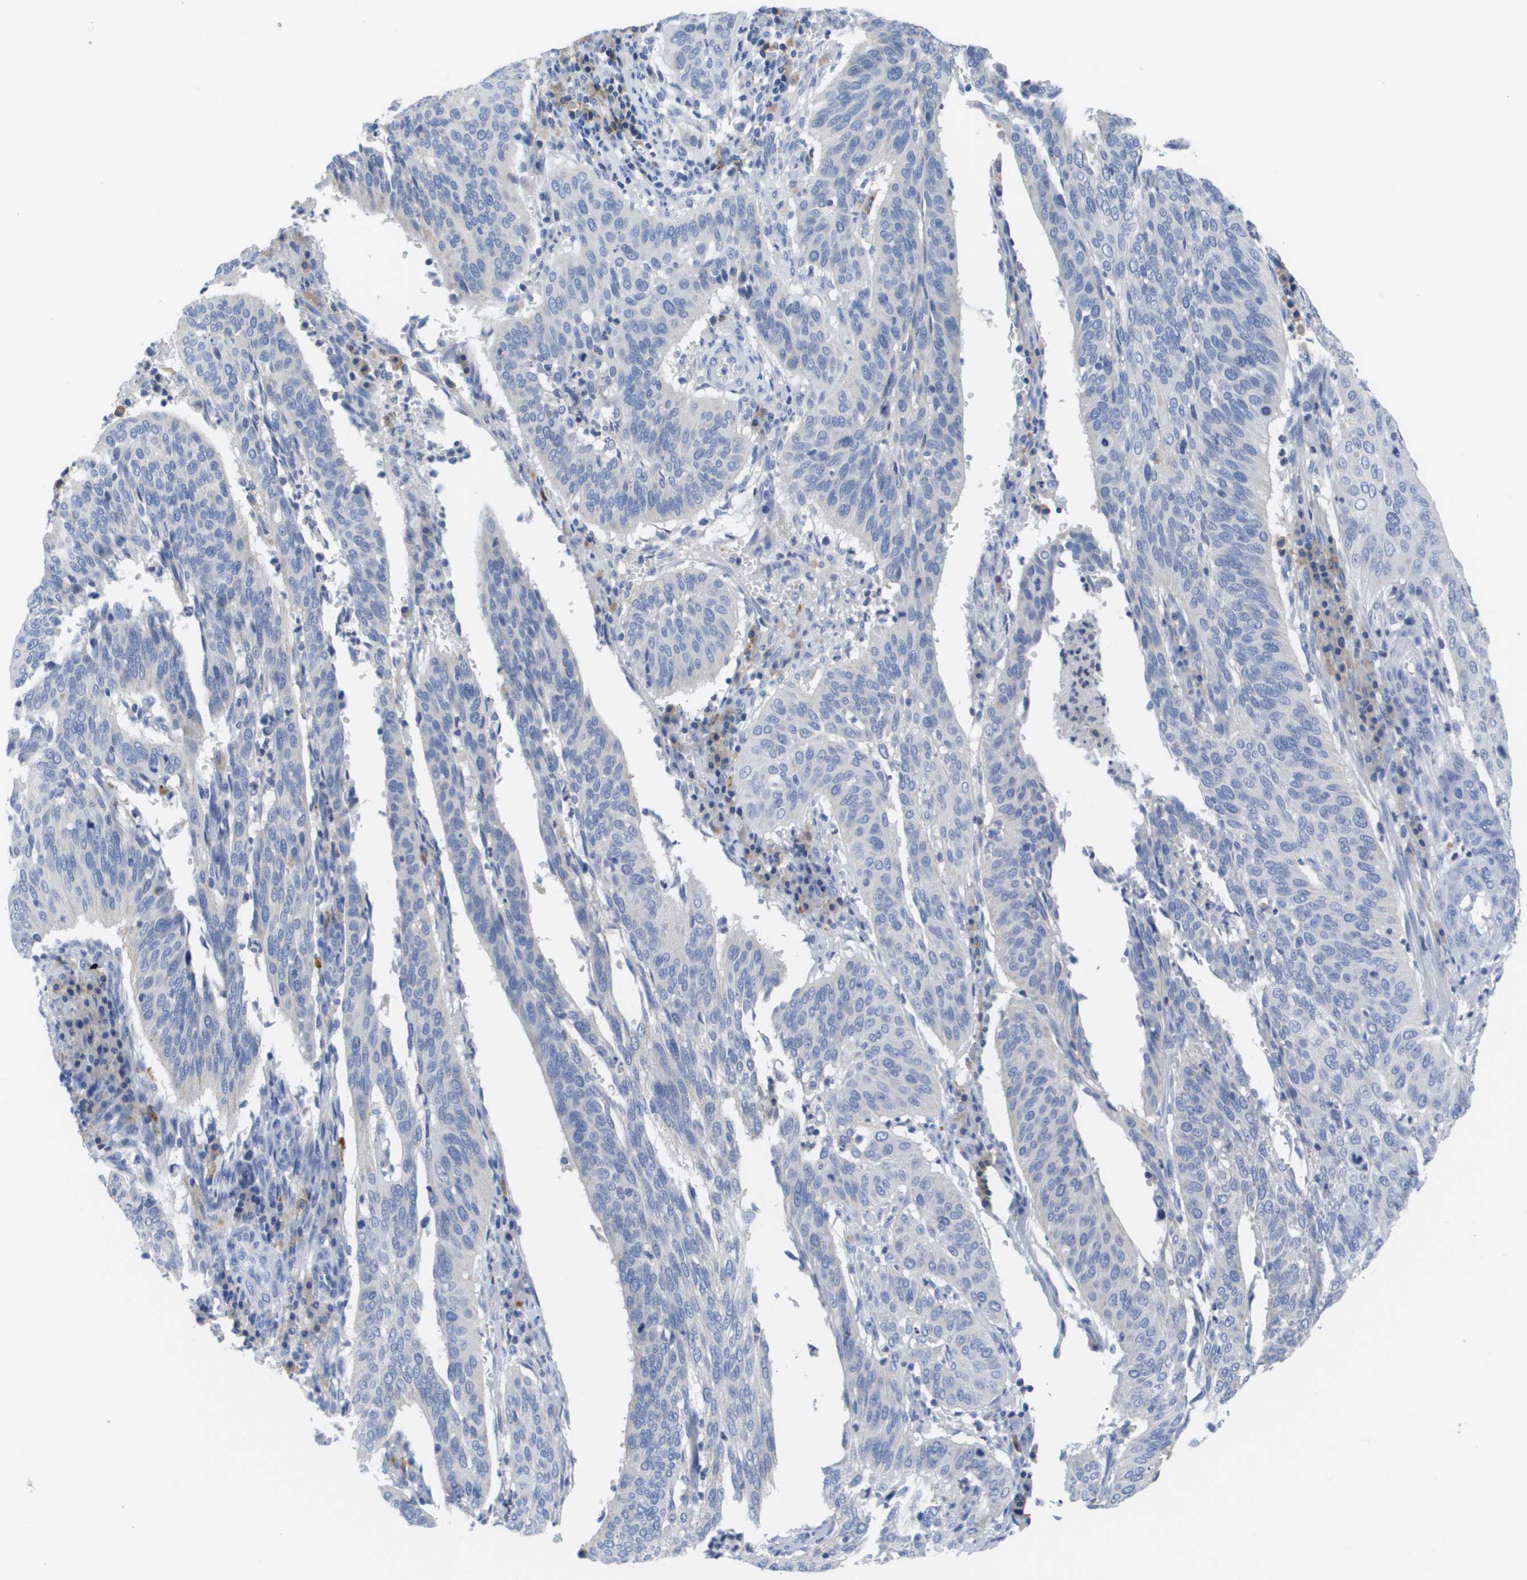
{"staining": {"intensity": "negative", "quantity": "none", "location": "none"}, "tissue": "cervical cancer", "cell_type": "Tumor cells", "image_type": "cancer", "snomed": [{"axis": "morphology", "description": "Normal tissue, NOS"}, {"axis": "morphology", "description": "Squamous cell carcinoma, NOS"}, {"axis": "topography", "description": "Cervix"}], "caption": "Micrograph shows no significant protein staining in tumor cells of cervical squamous cell carcinoma. The staining was performed using DAB to visualize the protein expression in brown, while the nuclei were stained in blue with hematoxylin (Magnification: 20x).", "gene": "MS4A1", "patient": {"sex": "female", "age": 39}}